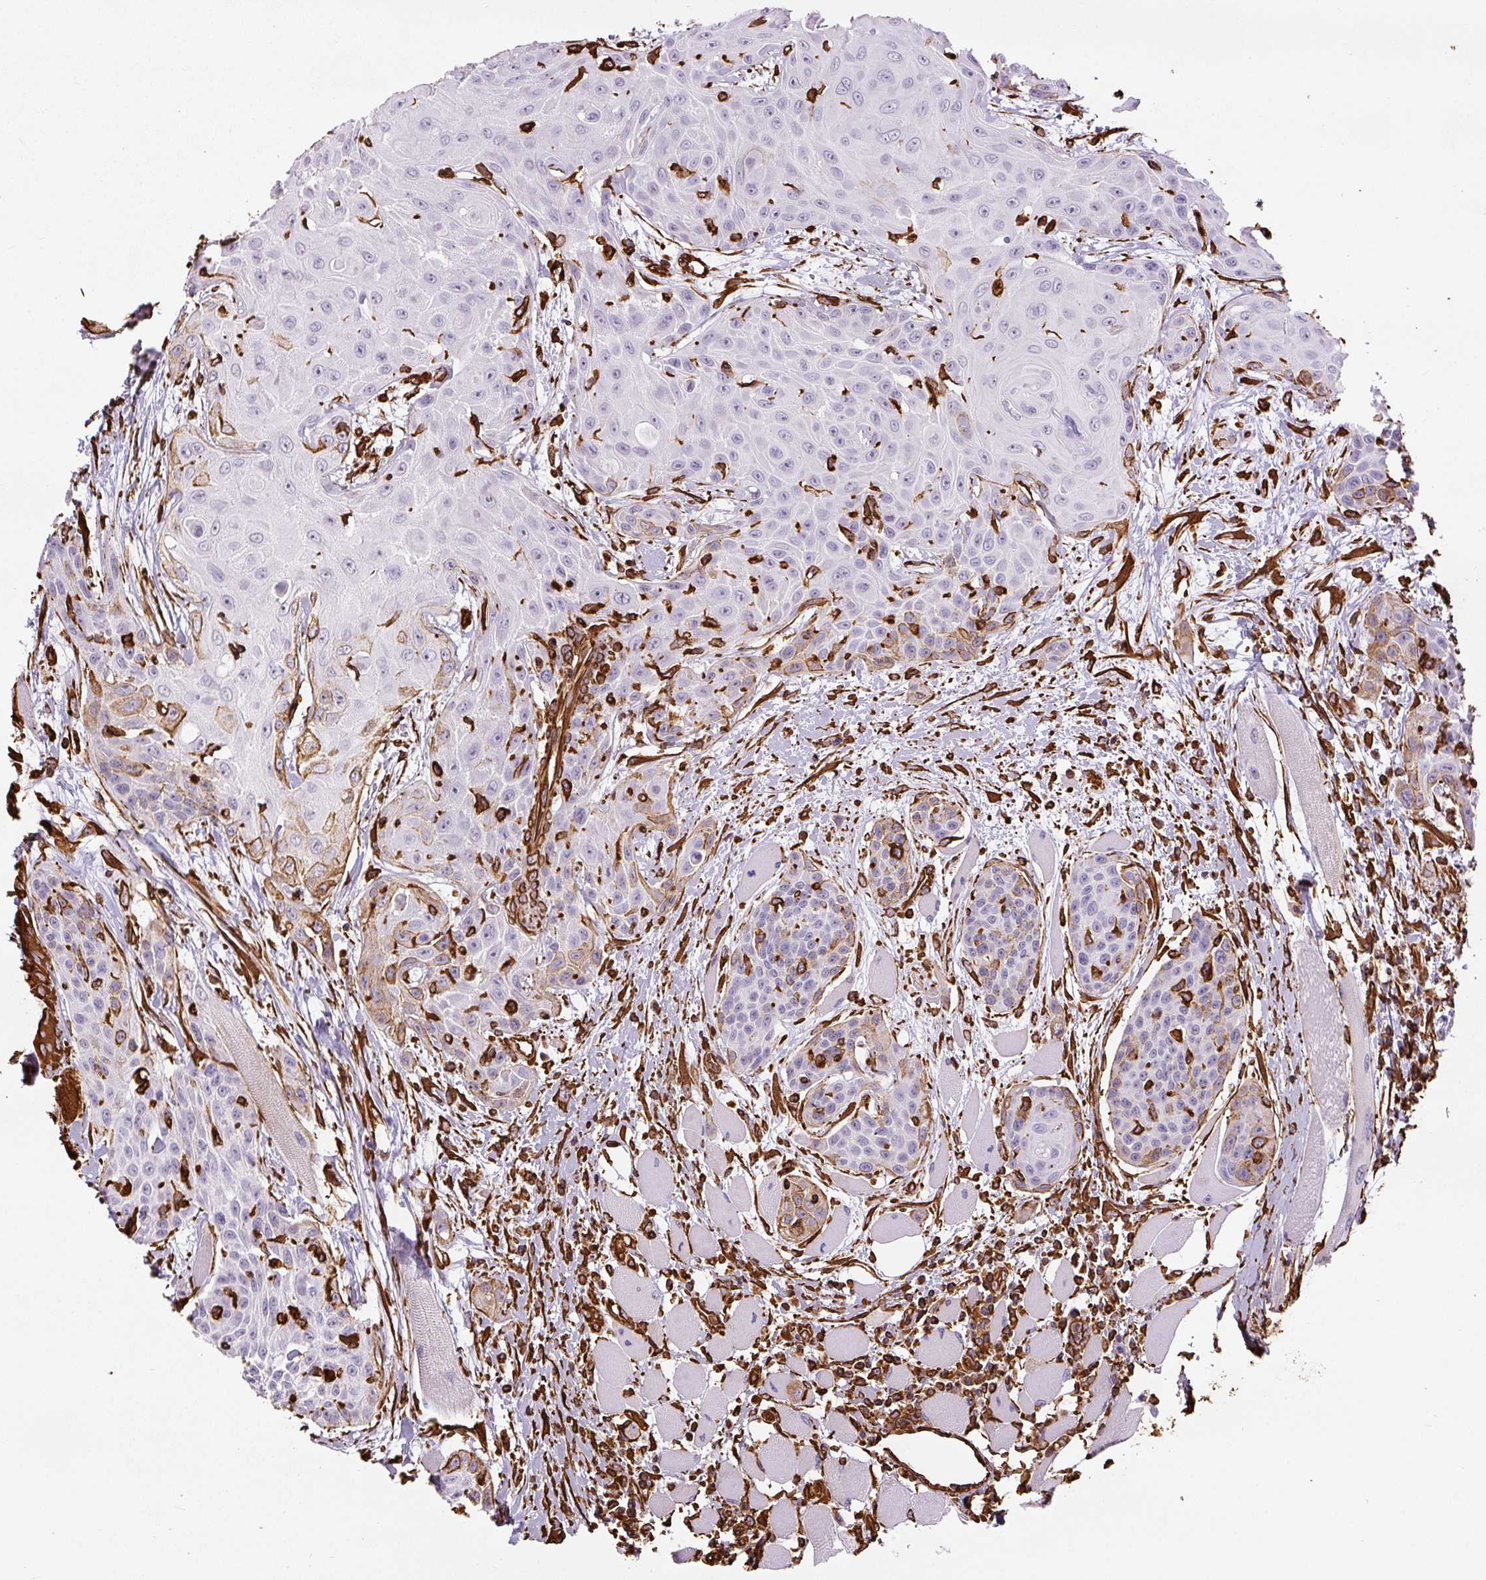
{"staining": {"intensity": "moderate", "quantity": "<25%", "location": "cytoplasmic/membranous"}, "tissue": "head and neck cancer", "cell_type": "Tumor cells", "image_type": "cancer", "snomed": [{"axis": "morphology", "description": "Squamous cell carcinoma, NOS"}, {"axis": "topography", "description": "Head-Neck"}], "caption": "Squamous cell carcinoma (head and neck) tissue demonstrates moderate cytoplasmic/membranous expression in about <25% of tumor cells, visualized by immunohistochemistry. (Stains: DAB in brown, nuclei in blue, Microscopy: brightfield microscopy at high magnification).", "gene": "VIM", "patient": {"sex": "female", "age": 73}}